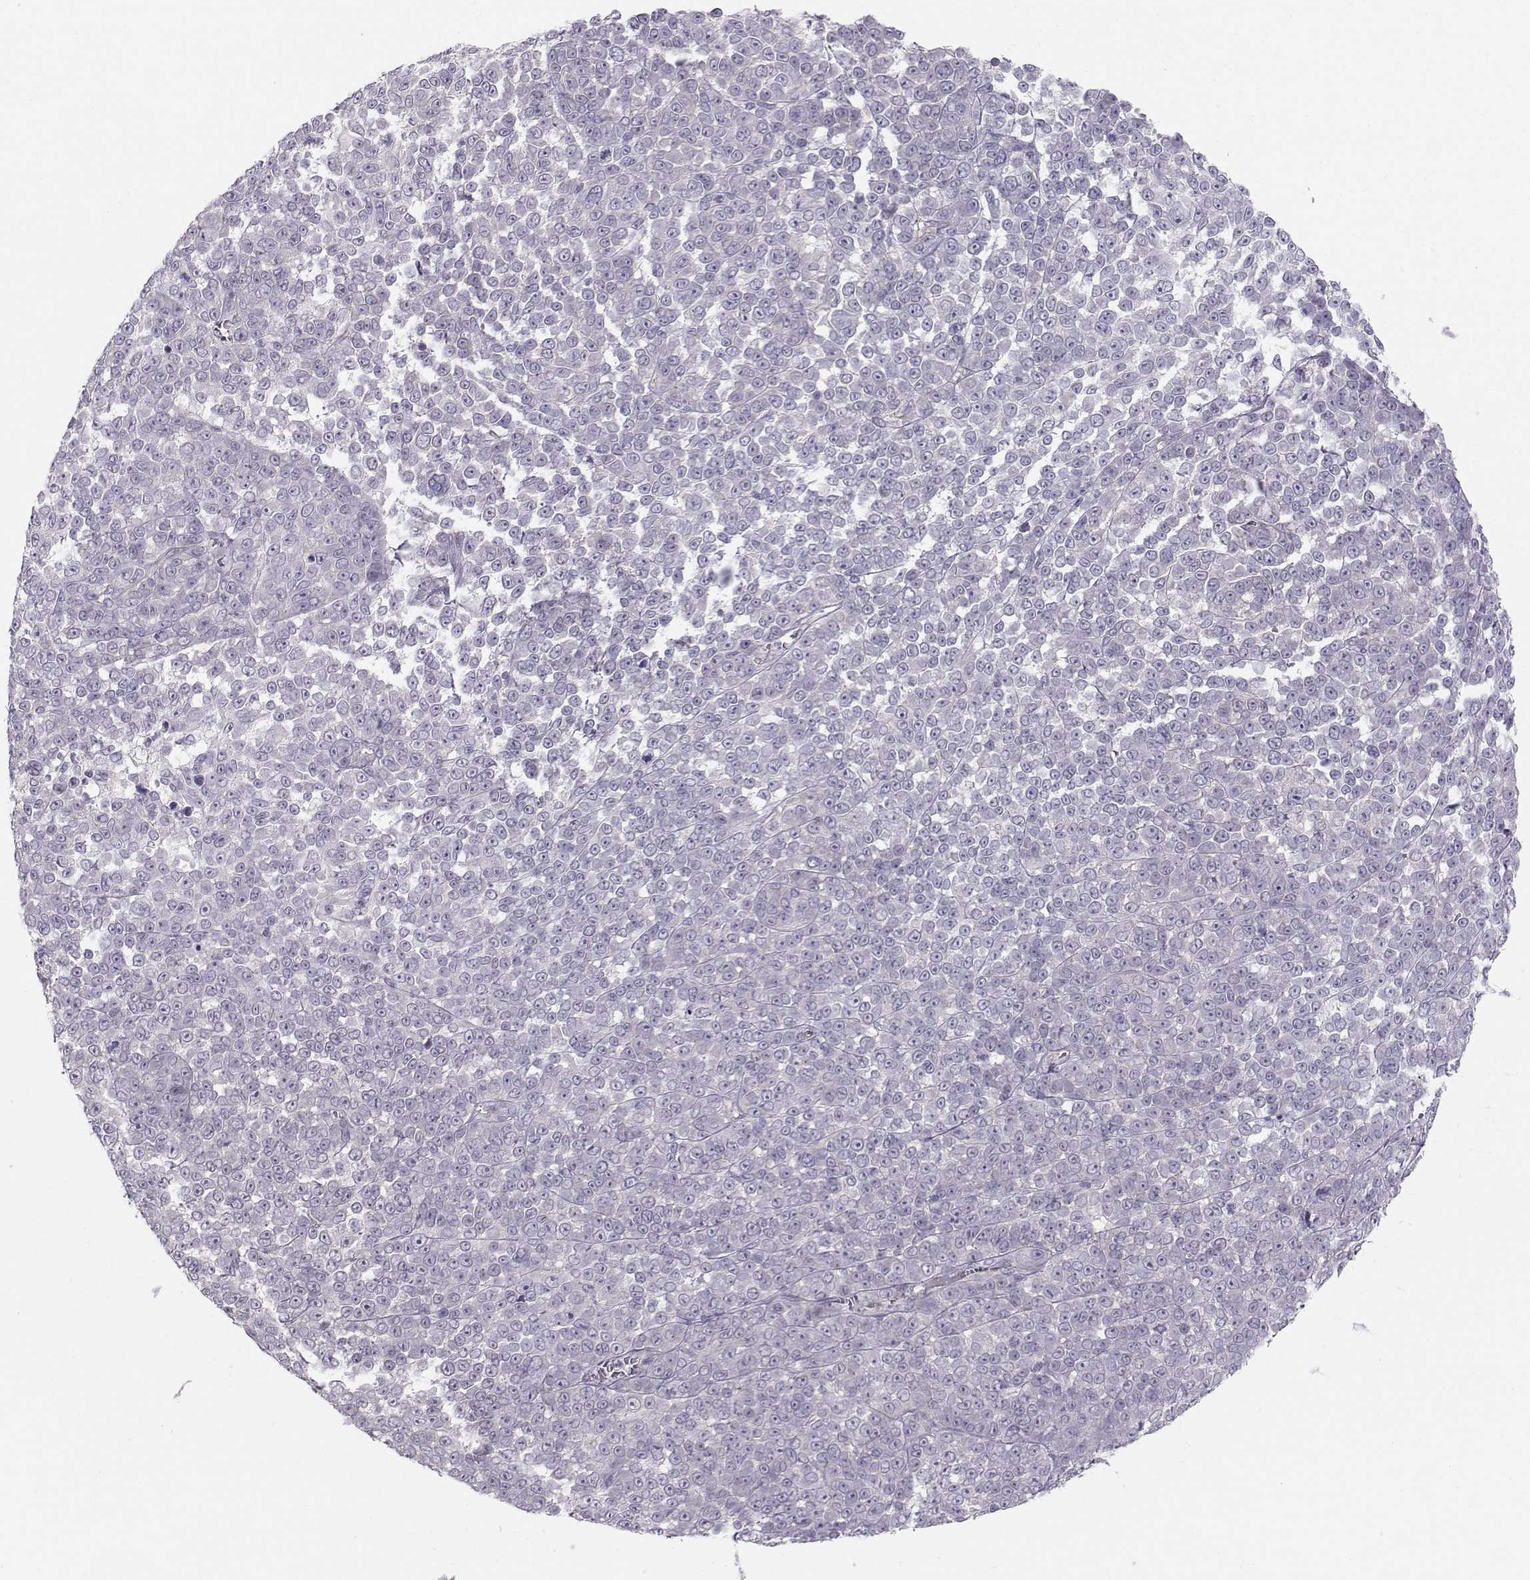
{"staining": {"intensity": "negative", "quantity": "none", "location": "none"}, "tissue": "melanoma", "cell_type": "Tumor cells", "image_type": "cancer", "snomed": [{"axis": "morphology", "description": "Malignant melanoma, NOS"}, {"axis": "topography", "description": "Skin"}], "caption": "Image shows no protein staining in tumor cells of malignant melanoma tissue. (Immunohistochemistry (ihc), brightfield microscopy, high magnification).", "gene": "MAST1", "patient": {"sex": "female", "age": 95}}